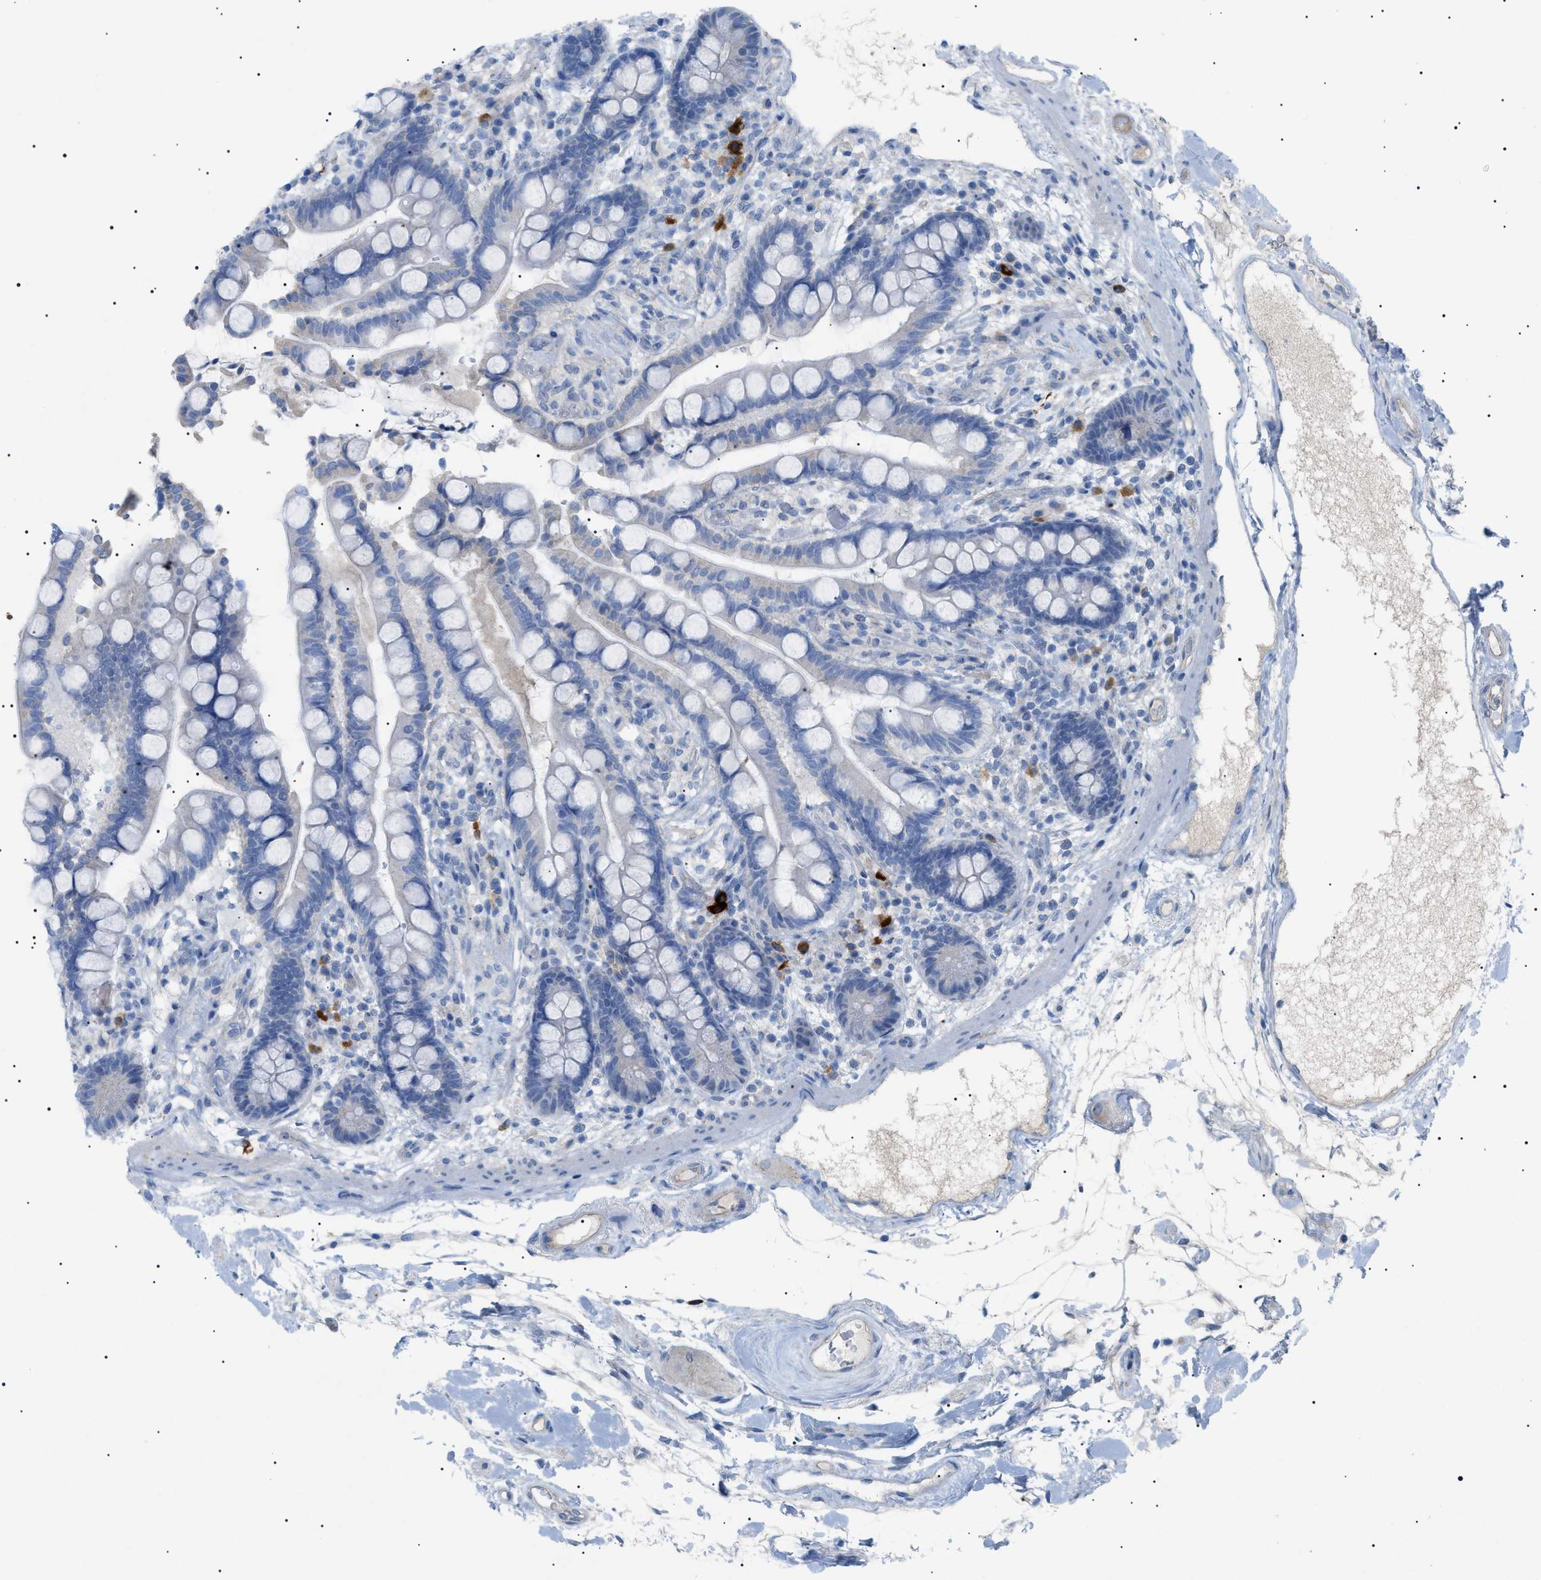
{"staining": {"intensity": "negative", "quantity": "none", "location": "none"}, "tissue": "colon", "cell_type": "Endothelial cells", "image_type": "normal", "snomed": [{"axis": "morphology", "description": "Normal tissue, NOS"}, {"axis": "topography", "description": "Colon"}], "caption": "The micrograph displays no staining of endothelial cells in unremarkable colon. (Brightfield microscopy of DAB (3,3'-diaminobenzidine) immunohistochemistry (IHC) at high magnification).", "gene": "ADAMTS1", "patient": {"sex": "male", "age": 73}}